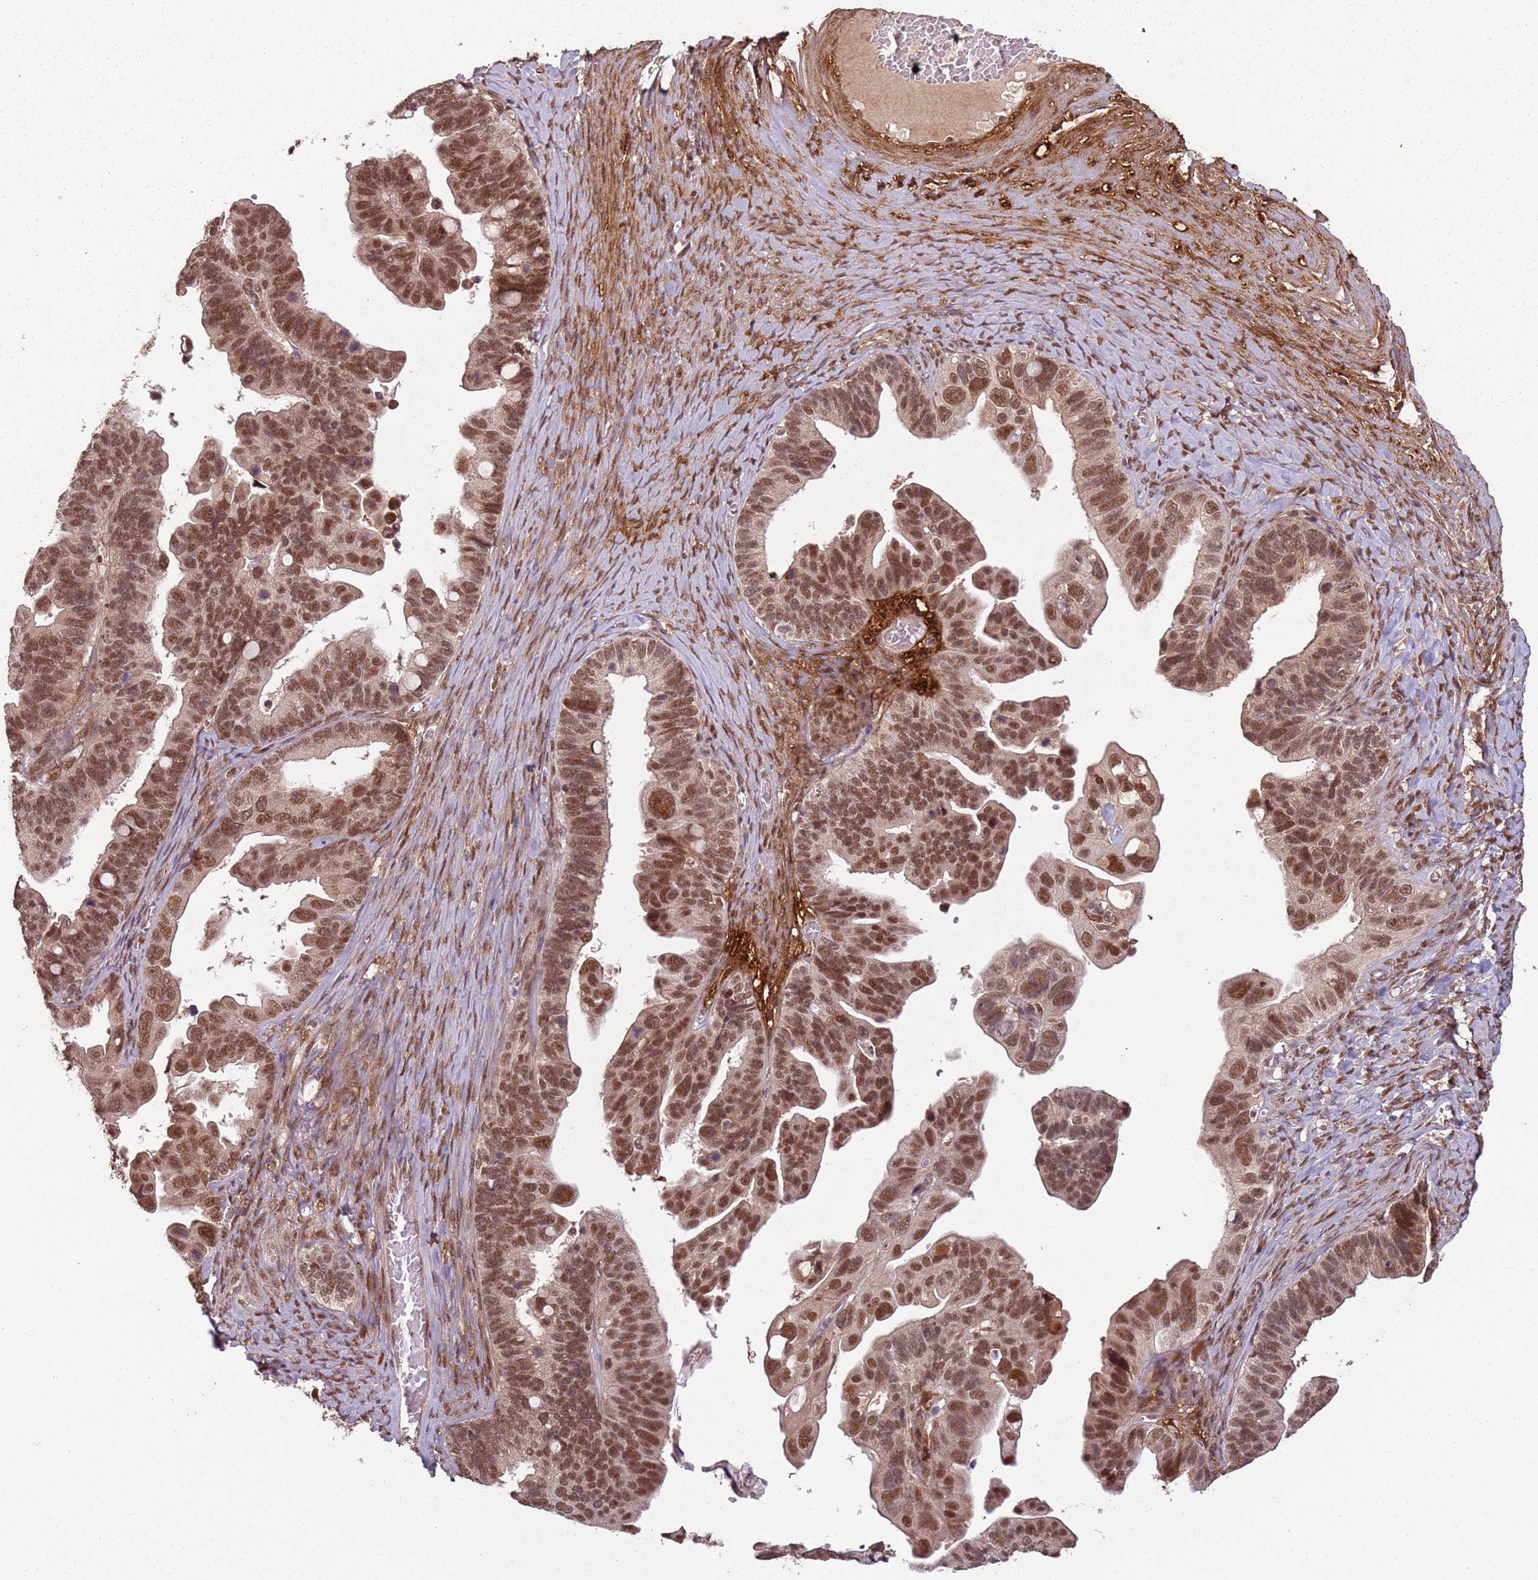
{"staining": {"intensity": "moderate", "quantity": ">75%", "location": "nuclear"}, "tissue": "ovarian cancer", "cell_type": "Tumor cells", "image_type": "cancer", "snomed": [{"axis": "morphology", "description": "Cystadenocarcinoma, serous, NOS"}, {"axis": "topography", "description": "Ovary"}], "caption": "DAB immunohistochemical staining of human serous cystadenocarcinoma (ovarian) shows moderate nuclear protein expression in about >75% of tumor cells.", "gene": "POLR3H", "patient": {"sex": "female", "age": 56}}